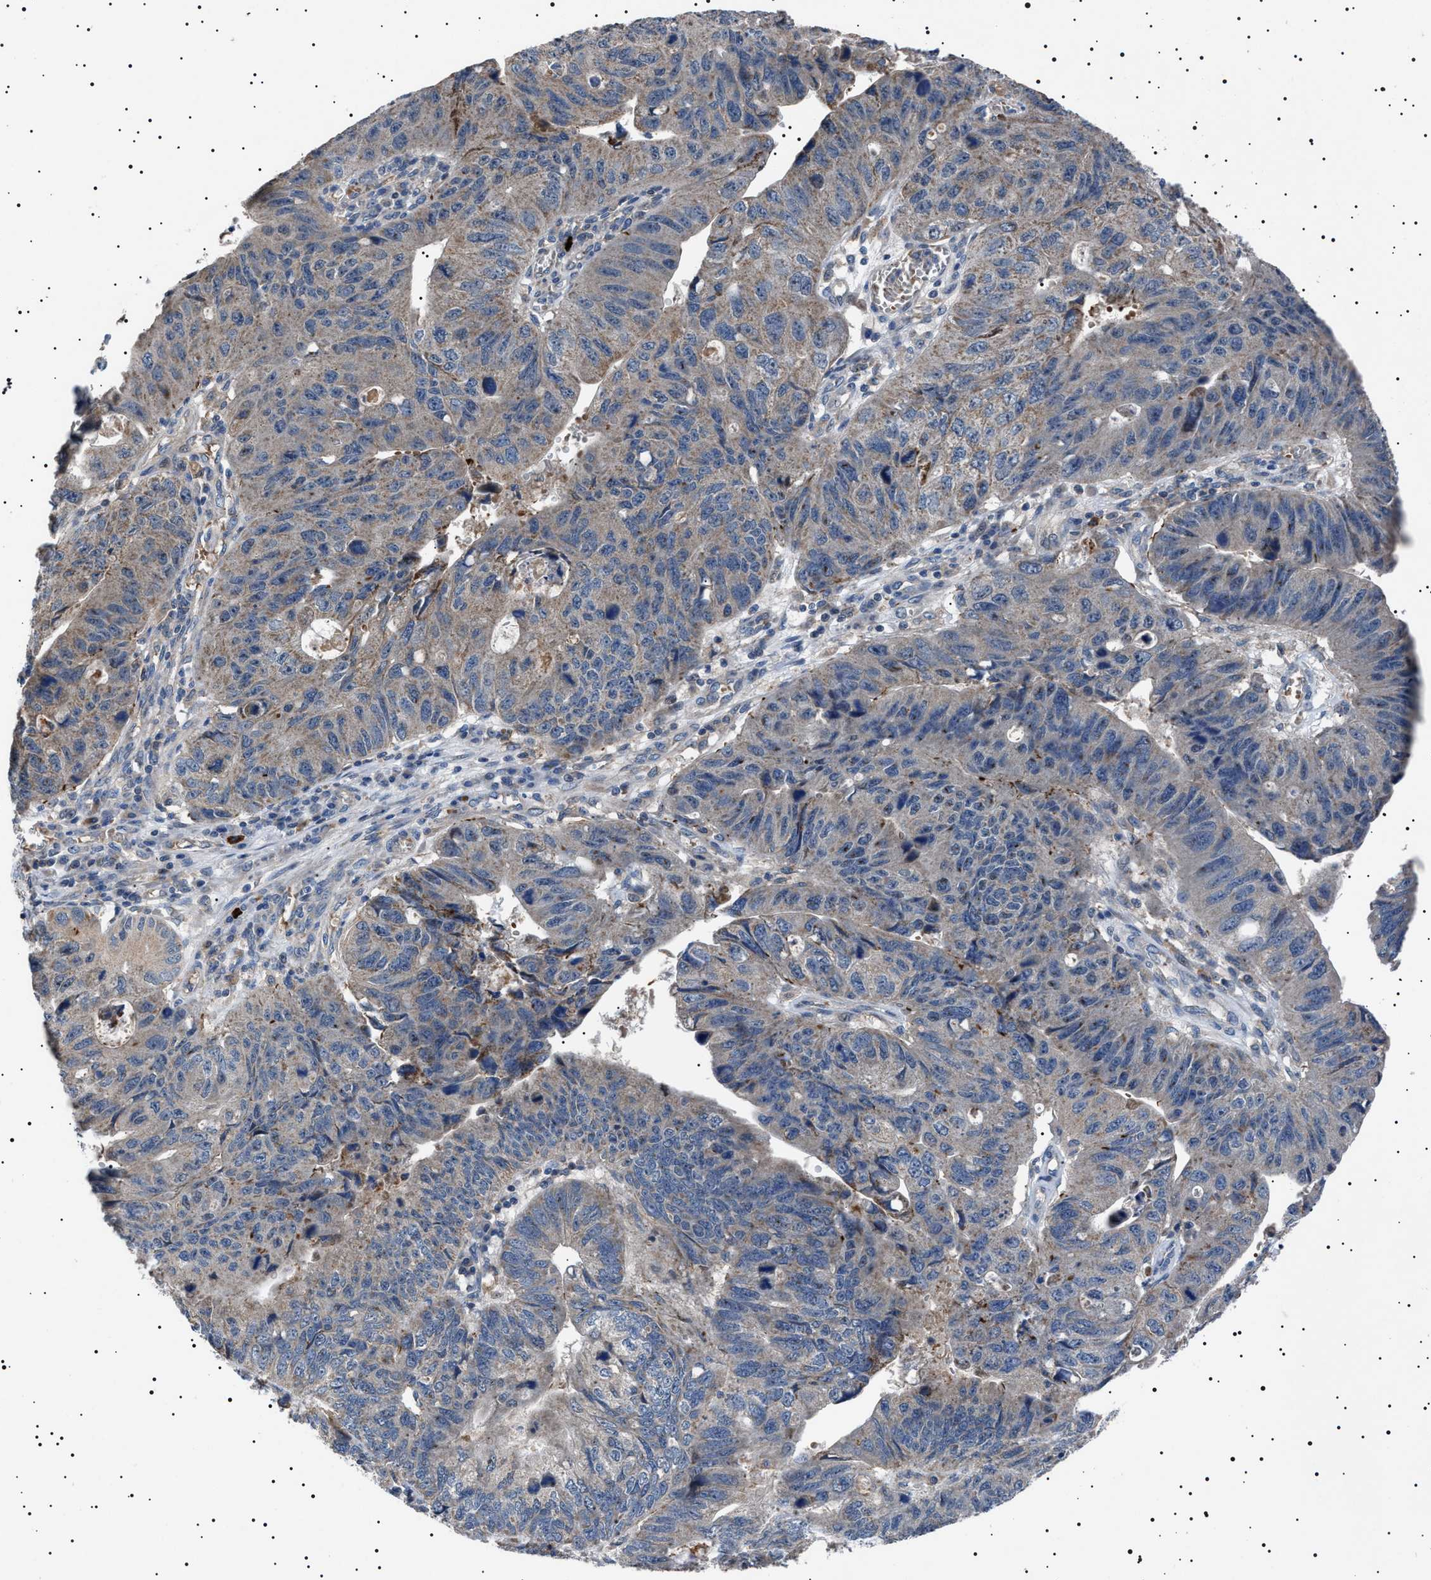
{"staining": {"intensity": "weak", "quantity": "25%-75%", "location": "cytoplasmic/membranous"}, "tissue": "stomach cancer", "cell_type": "Tumor cells", "image_type": "cancer", "snomed": [{"axis": "morphology", "description": "Adenocarcinoma, NOS"}, {"axis": "topography", "description": "Stomach"}], "caption": "High-magnification brightfield microscopy of stomach cancer (adenocarcinoma) stained with DAB (brown) and counterstained with hematoxylin (blue). tumor cells exhibit weak cytoplasmic/membranous positivity is seen in about25%-75% of cells. The staining was performed using DAB (3,3'-diaminobenzidine) to visualize the protein expression in brown, while the nuclei were stained in blue with hematoxylin (Magnification: 20x).", "gene": "PTRH1", "patient": {"sex": "male", "age": 59}}